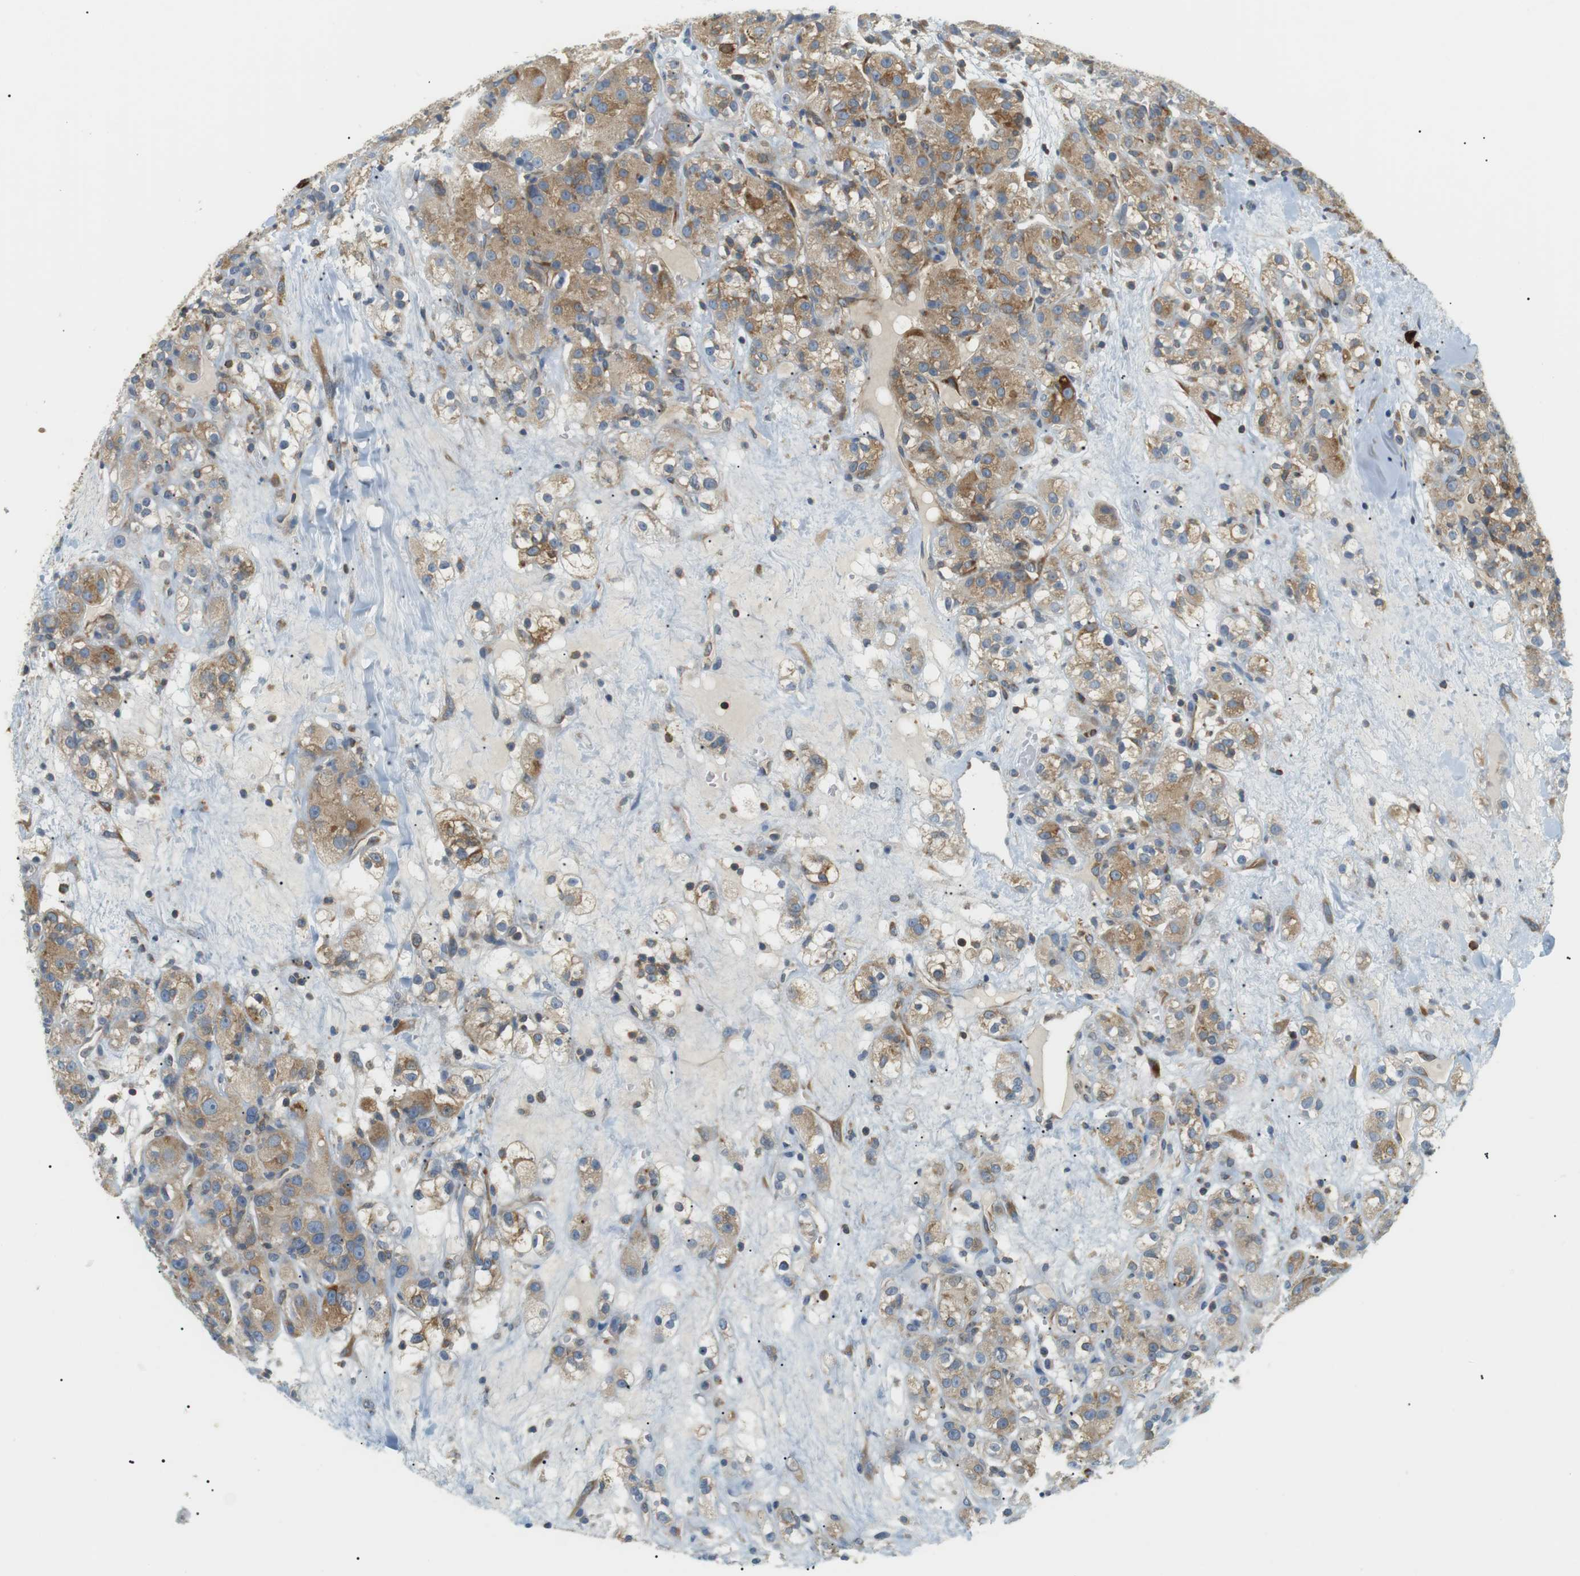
{"staining": {"intensity": "moderate", "quantity": ">75%", "location": "cytoplasmic/membranous"}, "tissue": "renal cancer", "cell_type": "Tumor cells", "image_type": "cancer", "snomed": [{"axis": "morphology", "description": "Normal tissue, NOS"}, {"axis": "morphology", "description": "Adenocarcinoma, NOS"}, {"axis": "topography", "description": "Kidney"}], "caption": "Immunohistochemical staining of human adenocarcinoma (renal) displays medium levels of moderate cytoplasmic/membranous protein expression in about >75% of tumor cells.", "gene": "TMEM200A", "patient": {"sex": "male", "age": 61}}